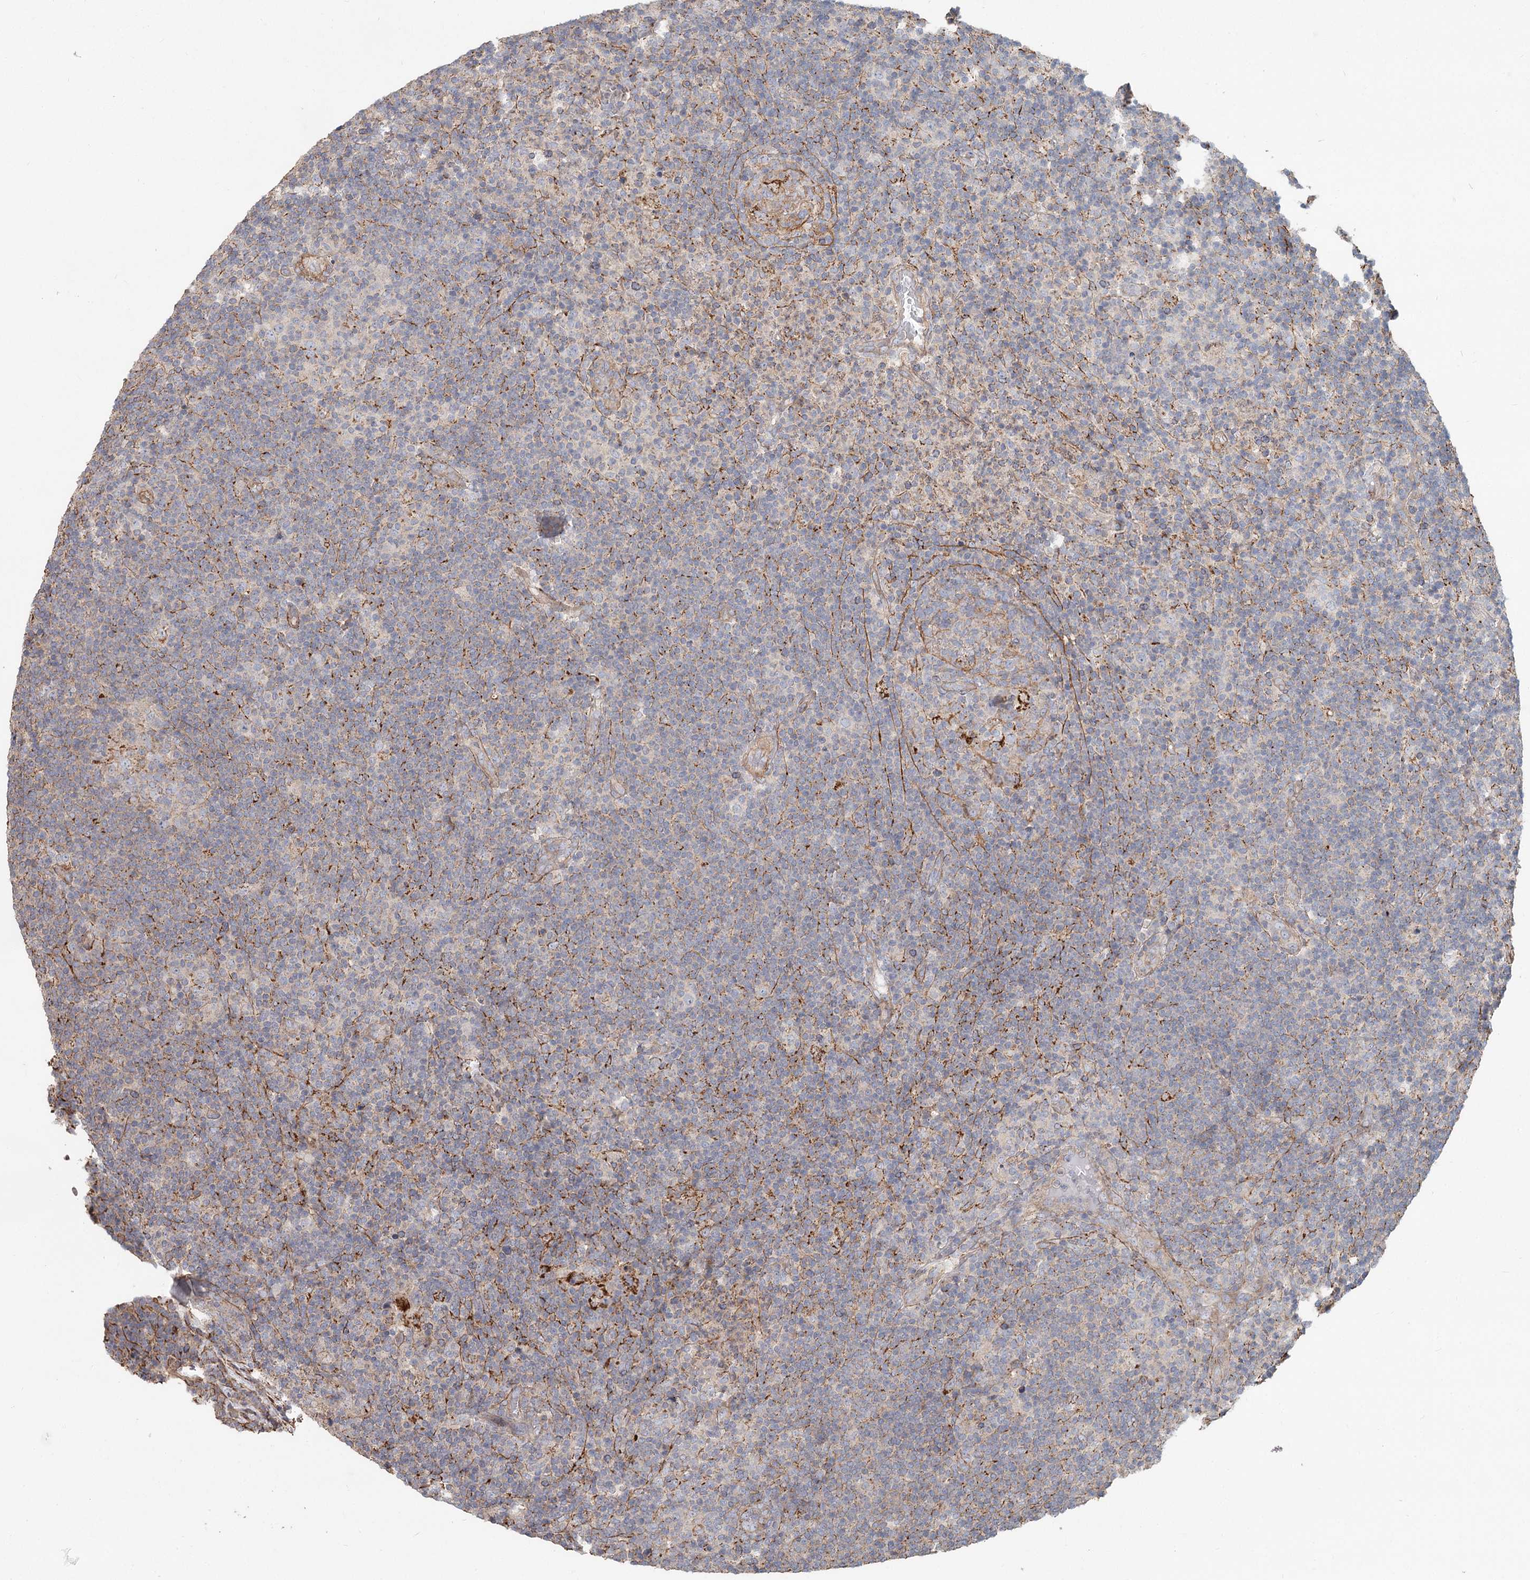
{"staining": {"intensity": "negative", "quantity": "none", "location": "none"}, "tissue": "lymphoma", "cell_type": "Tumor cells", "image_type": "cancer", "snomed": [{"axis": "morphology", "description": "Hodgkin's disease, NOS"}, {"axis": "topography", "description": "Lymph node"}], "caption": "This is an IHC micrograph of lymphoma. There is no positivity in tumor cells.", "gene": "DHRS9", "patient": {"sex": "female", "age": 57}}